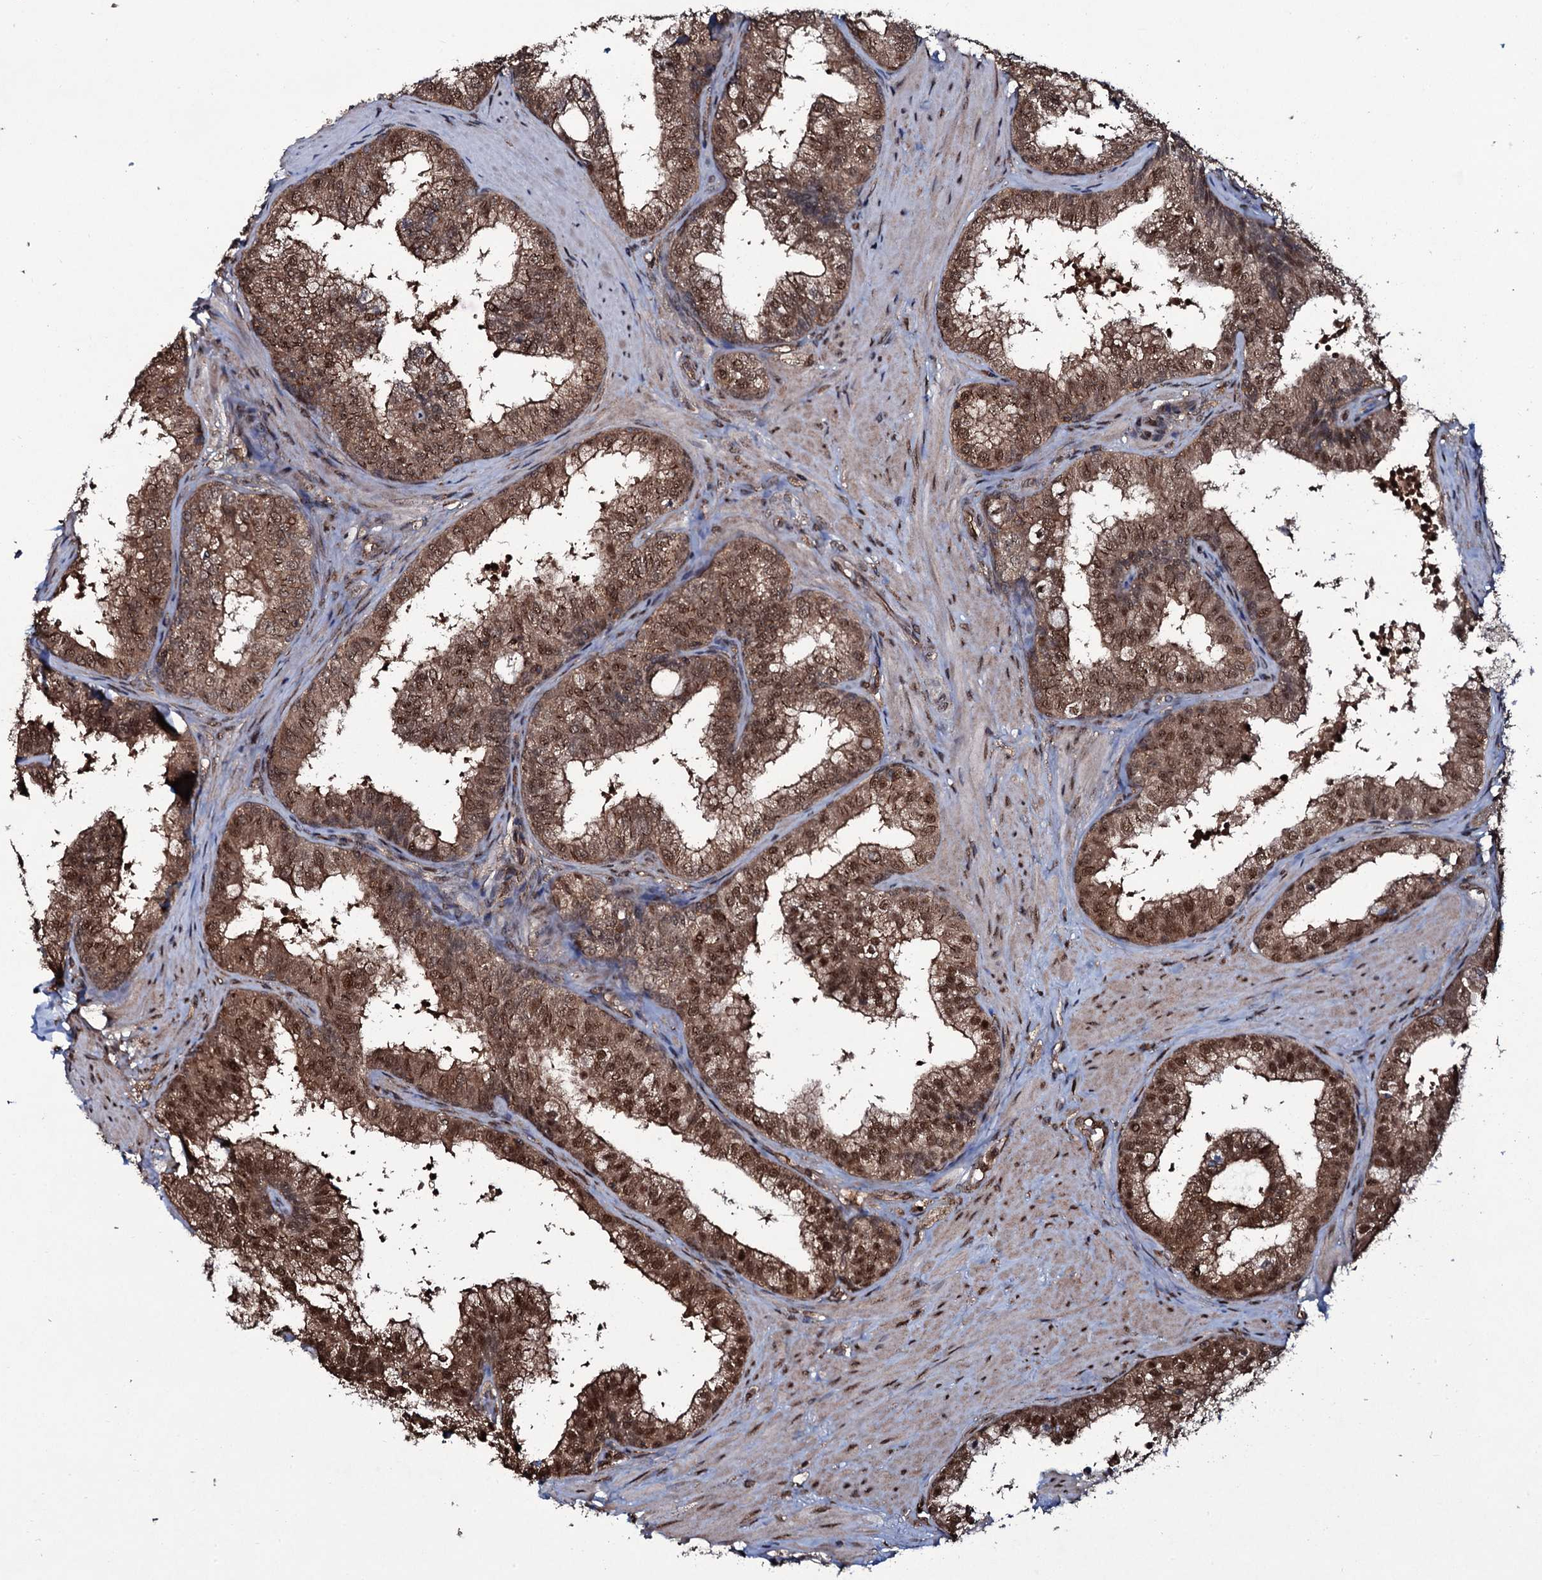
{"staining": {"intensity": "moderate", "quantity": ">75%", "location": "cytoplasmic/membranous,nuclear"}, "tissue": "prostate", "cell_type": "Glandular cells", "image_type": "normal", "snomed": [{"axis": "morphology", "description": "Normal tissue, NOS"}, {"axis": "topography", "description": "Prostate"}], "caption": "Immunohistochemistry histopathology image of unremarkable prostate: prostate stained using IHC shows medium levels of moderate protein expression localized specifically in the cytoplasmic/membranous,nuclear of glandular cells, appearing as a cytoplasmic/membranous,nuclear brown color.", "gene": "COG6", "patient": {"sex": "male", "age": 60}}